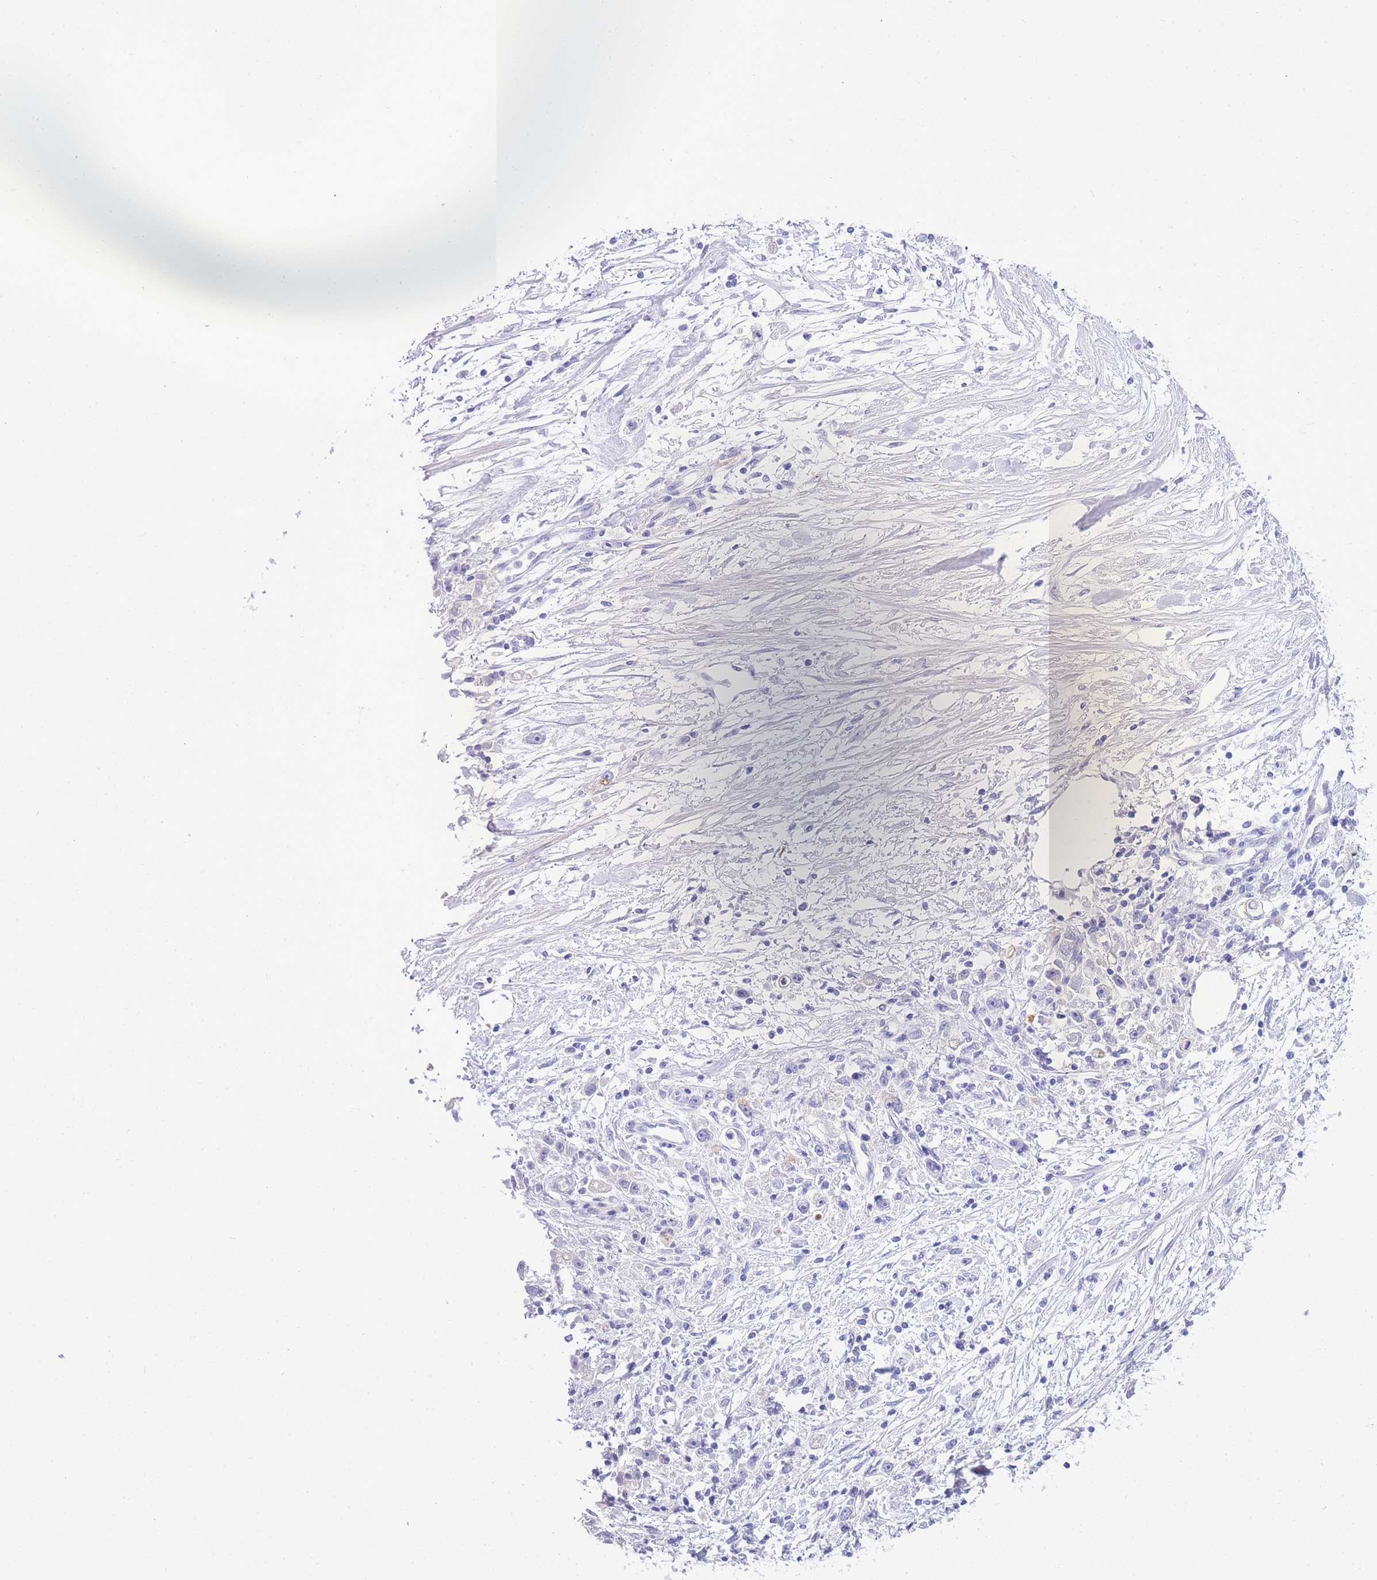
{"staining": {"intensity": "negative", "quantity": "none", "location": "none"}, "tissue": "stomach cancer", "cell_type": "Tumor cells", "image_type": "cancer", "snomed": [{"axis": "morphology", "description": "Adenocarcinoma, NOS"}, {"axis": "topography", "description": "Stomach"}], "caption": "This histopathology image is of stomach adenocarcinoma stained with immunohistochemistry to label a protein in brown with the nuclei are counter-stained blue. There is no positivity in tumor cells.", "gene": "TIFAB", "patient": {"sex": "female", "age": 59}}